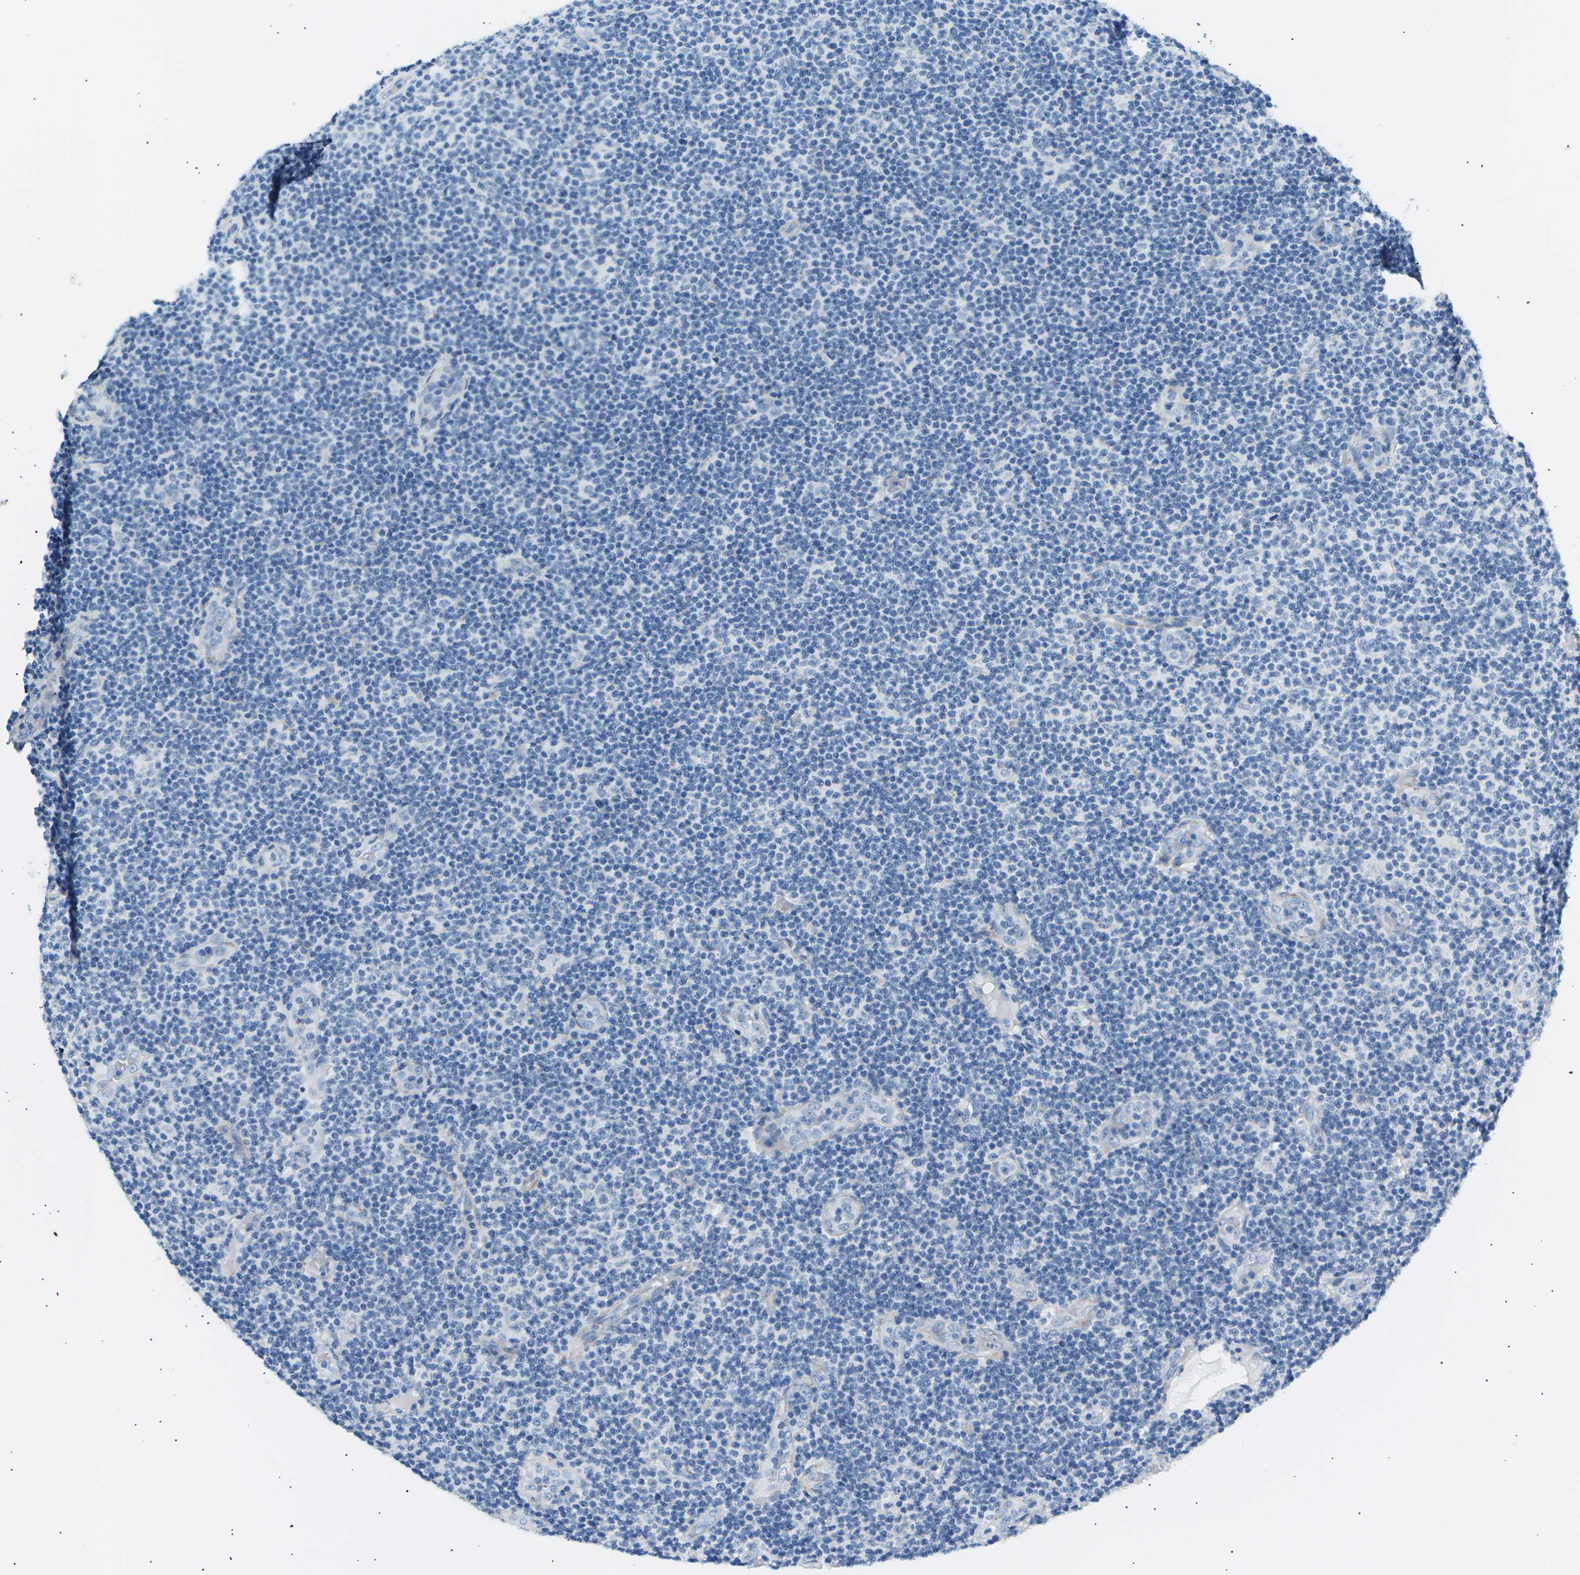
{"staining": {"intensity": "negative", "quantity": "none", "location": "none"}, "tissue": "lymphoma", "cell_type": "Tumor cells", "image_type": "cancer", "snomed": [{"axis": "morphology", "description": "Malignant lymphoma, non-Hodgkin's type, Low grade"}, {"axis": "topography", "description": "Lymph node"}], "caption": "Immunohistochemistry (IHC) of low-grade malignant lymphoma, non-Hodgkin's type displays no staining in tumor cells. (Stains: DAB immunohistochemistry with hematoxylin counter stain, Microscopy: brightfield microscopy at high magnification).", "gene": "SEPTIN5", "patient": {"sex": "male", "age": 83}}